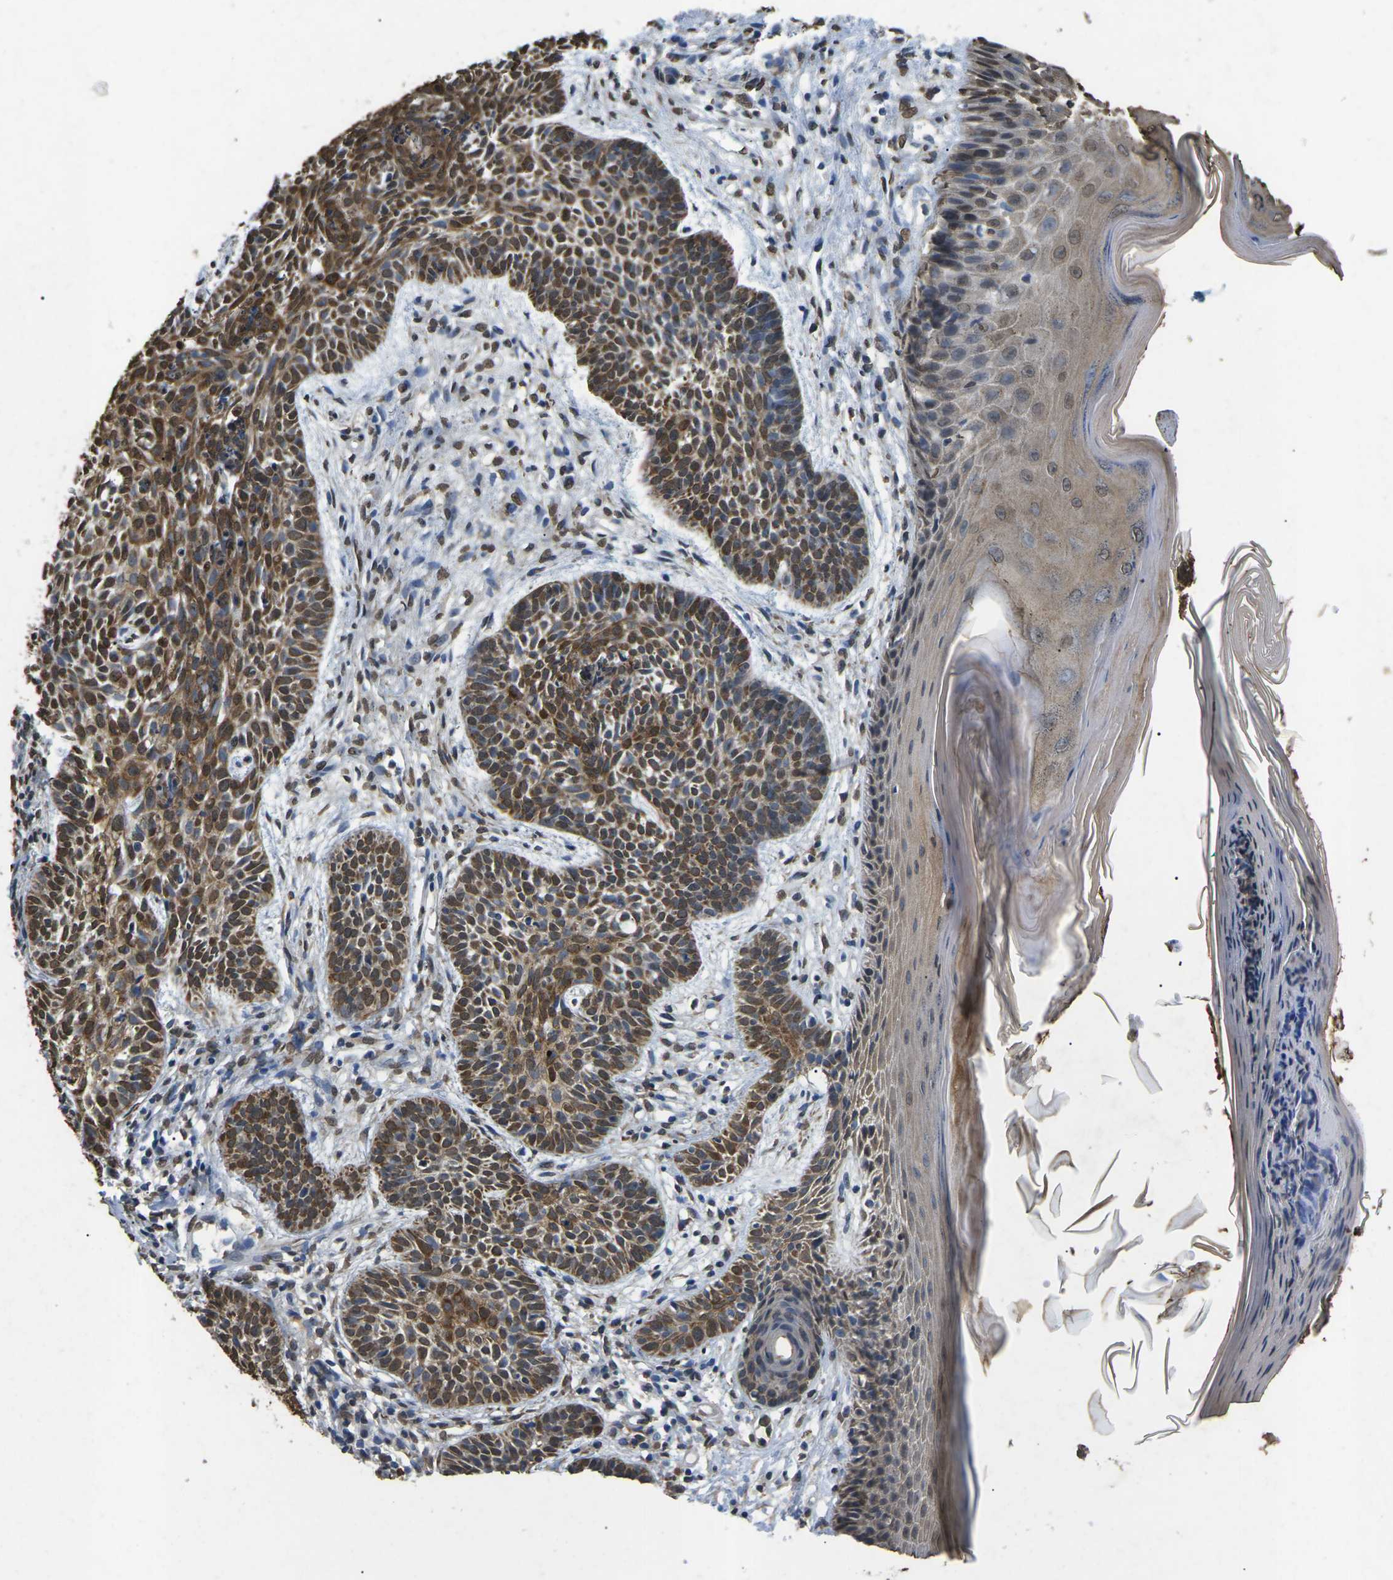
{"staining": {"intensity": "moderate", "quantity": ">75%", "location": "cytoplasmic/membranous,nuclear"}, "tissue": "skin cancer", "cell_type": "Tumor cells", "image_type": "cancer", "snomed": [{"axis": "morphology", "description": "Basal cell carcinoma"}, {"axis": "topography", "description": "Skin"}], "caption": "Moderate cytoplasmic/membranous and nuclear protein positivity is appreciated in approximately >75% of tumor cells in basal cell carcinoma (skin).", "gene": "SCNN1B", "patient": {"sex": "male", "age": 60}}